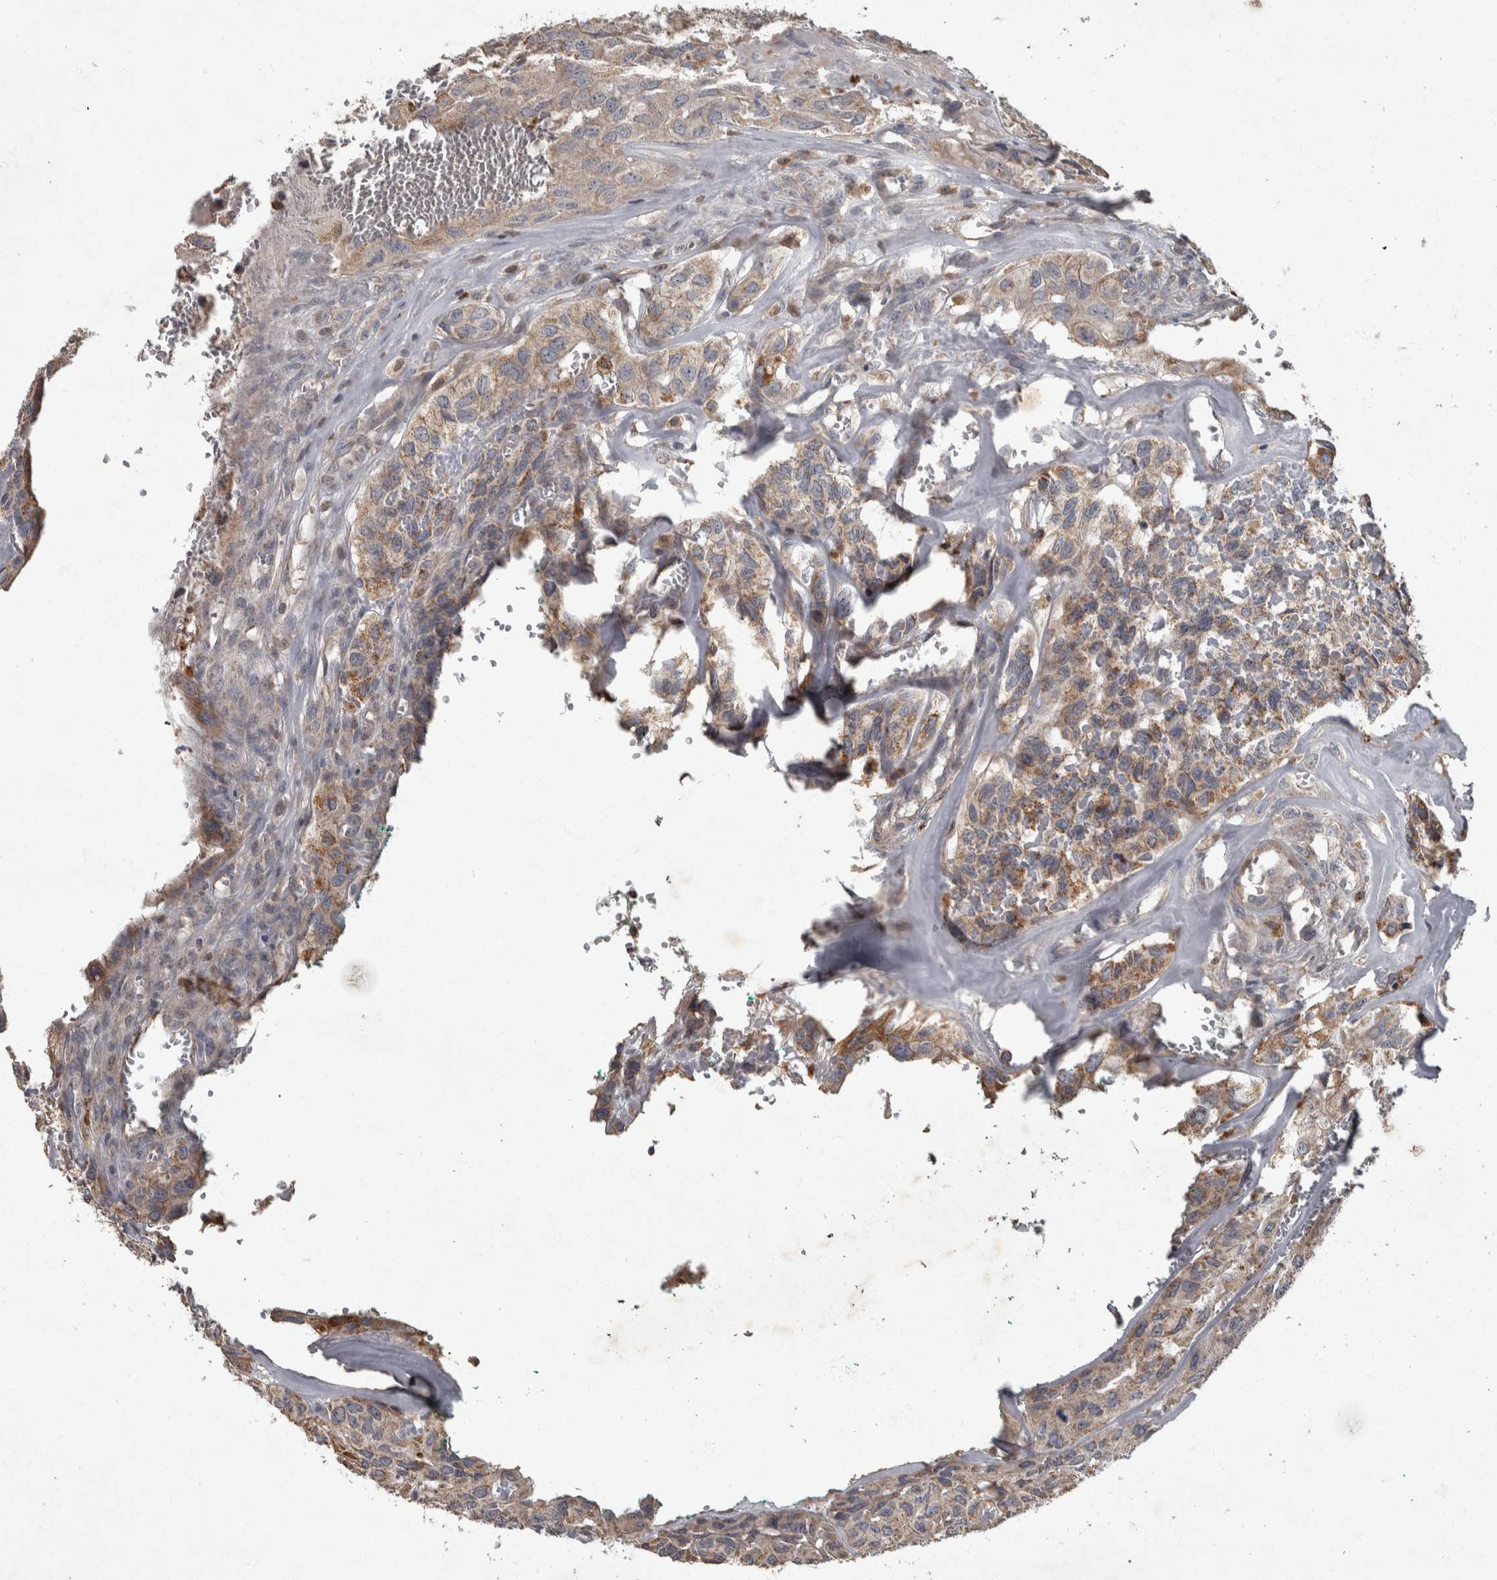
{"staining": {"intensity": "weak", "quantity": "25%-75%", "location": "cytoplasmic/membranous"}, "tissue": "head and neck cancer", "cell_type": "Tumor cells", "image_type": "cancer", "snomed": [{"axis": "morphology", "description": "Adenocarcinoma, NOS"}, {"axis": "topography", "description": "Salivary gland, NOS"}, {"axis": "topography", "description": "Head-Neck"}], "caption": "Protein expression analysis of head and neck adenocarcinoma demonstrates weak cytoplasmic/membranous expression in approximately 25%-75% of tumor cells. The protein is shown in brown color, while the nuclei are stained blue.", "gene": "PPP1R3C", "patient": {"sex": "female", "age": 76}}